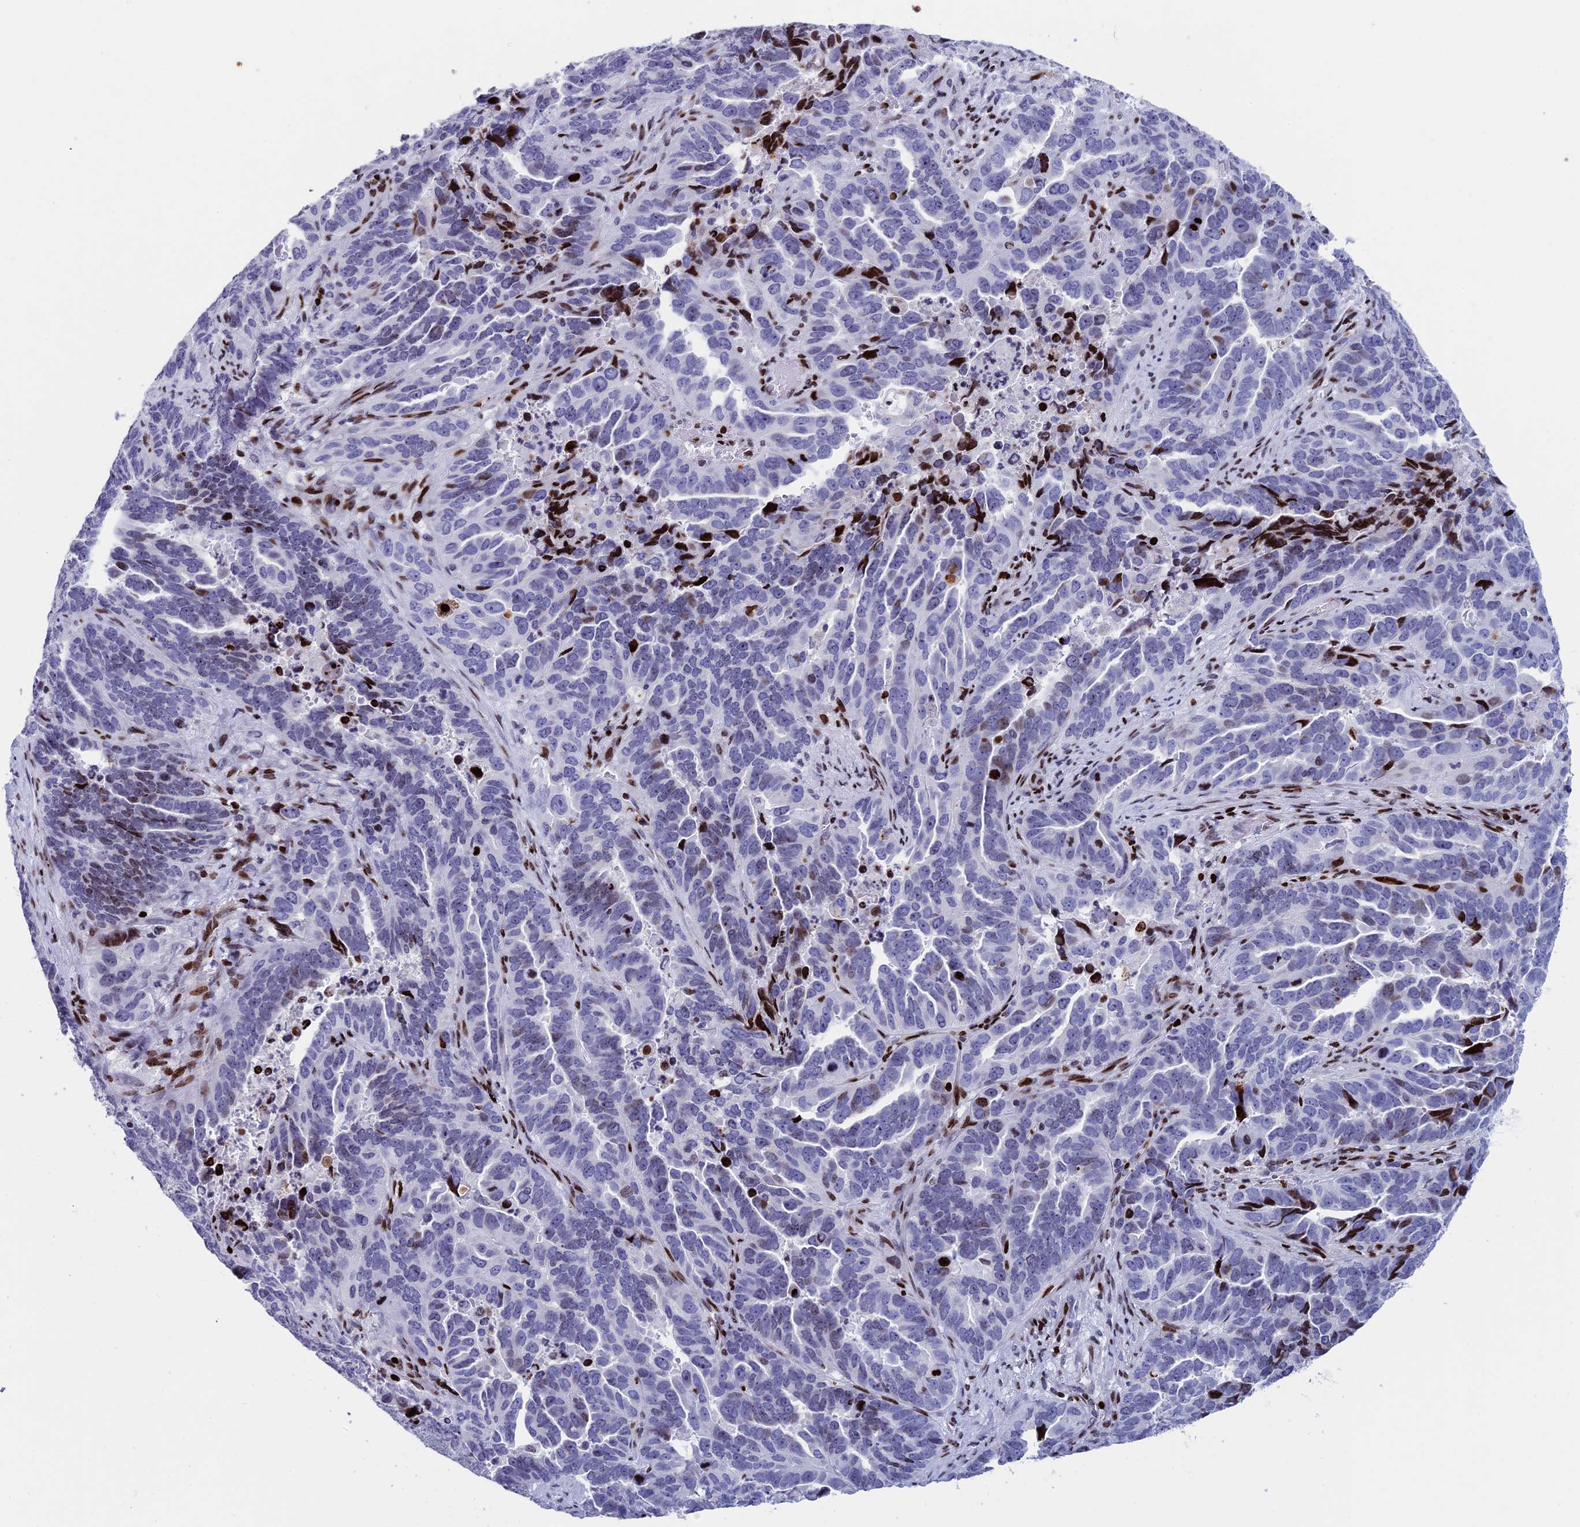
{"staining": {"intensity": "negative", "quantity": "none", "location": "none"}, "tissue": "endometrial cancer", "cell_type": "Tumor cells", "image_type": "cancer", "snomed": [{"axis": "morphology", "description": "Adenocarcinoma, NOS"}, {"axis": "topography", "description": "Endometrium"}], "caption": "Immunohistochemistry histopathology image of human endometrial cancer stained for a protein (brown), which shows no expression in tumor cells. (DAB IHC, high magnification).", "gene": "BTBD3", "patient": {"sex": "female", "age": 65}}